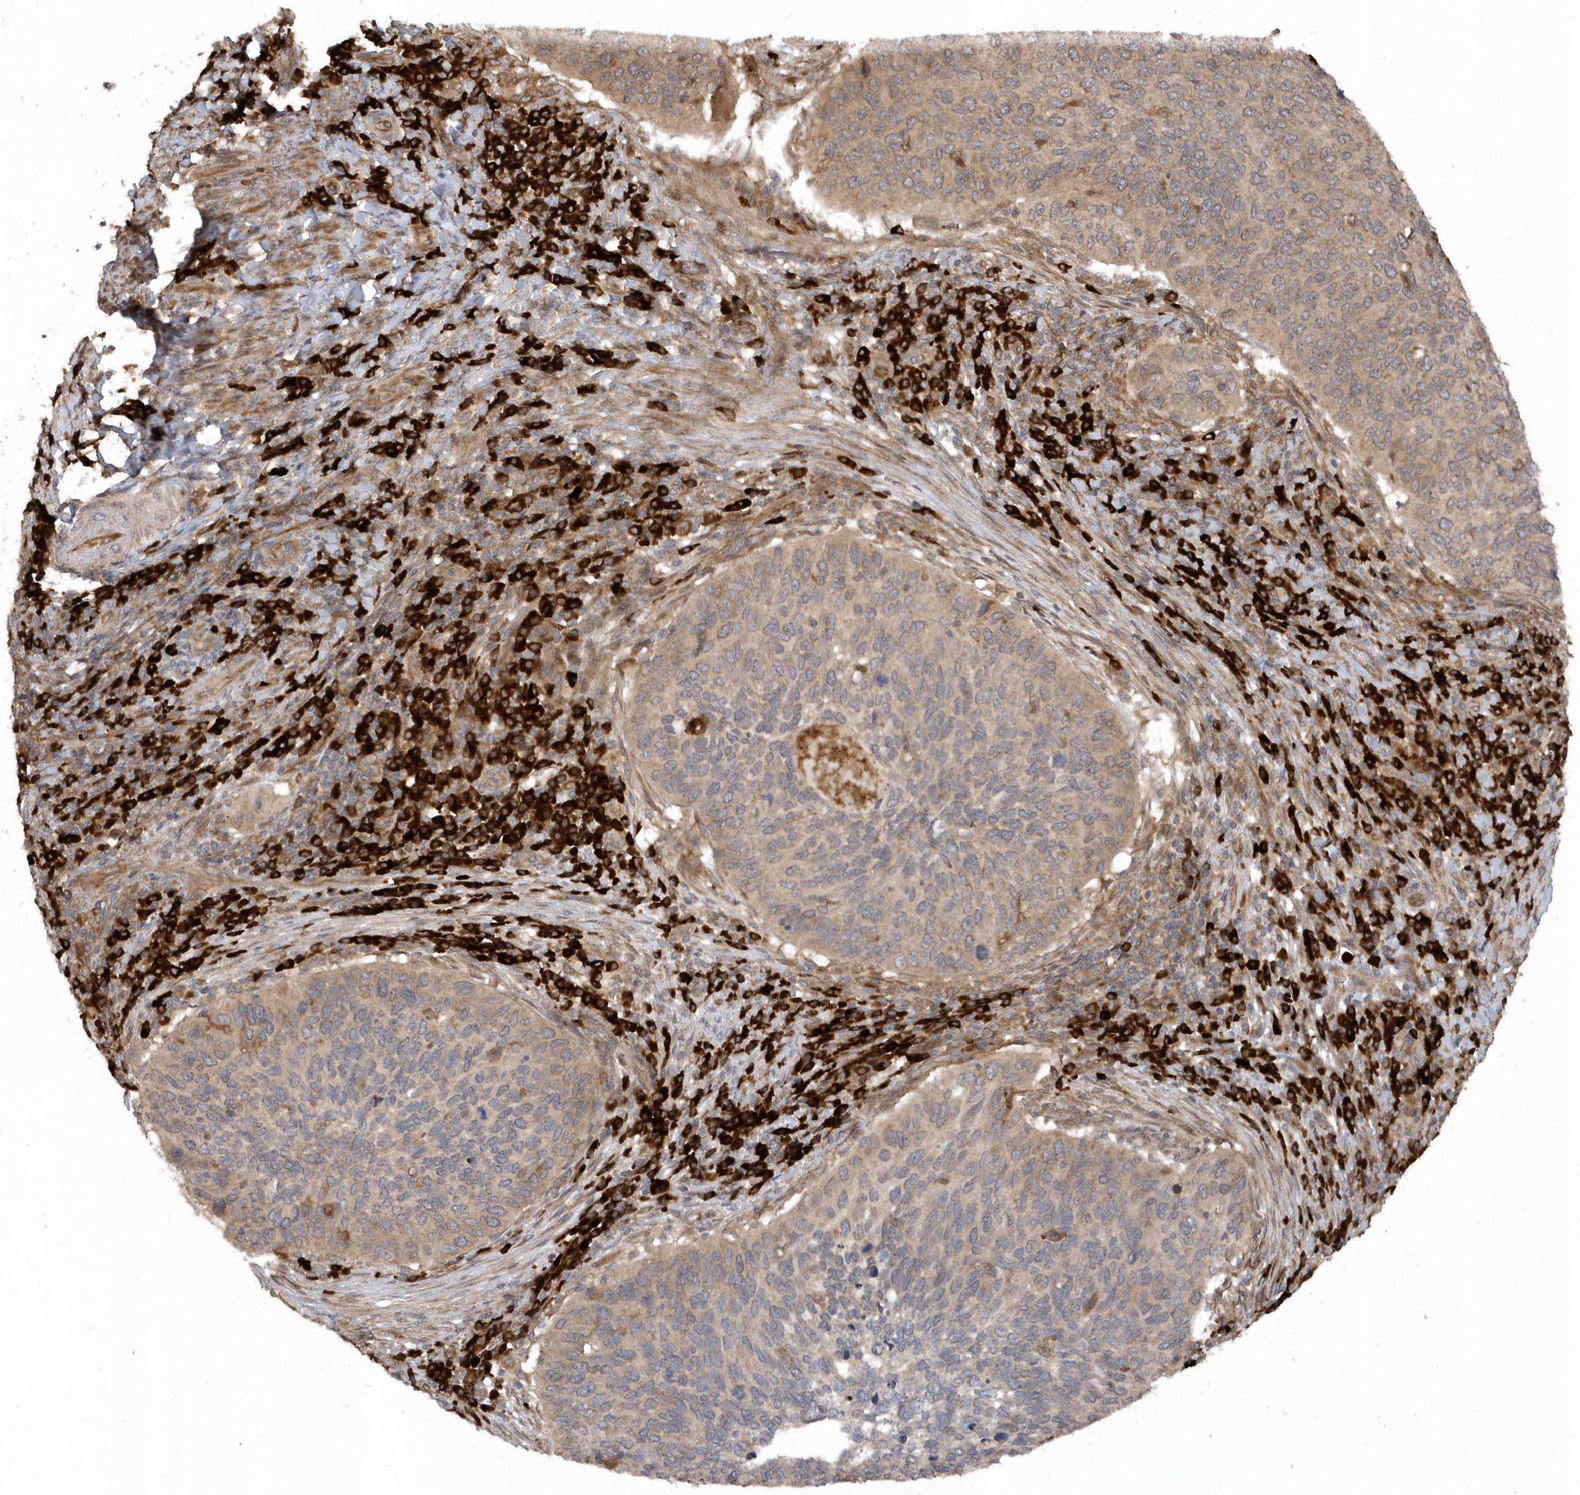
{"staining": {"intensity": "weak", "quantity": "25%-75%", "location": "cytoplasmic/membranous"}, "tissue": "cervical cancer", "cell_type": "Tumor cells", "image_type": "cancer", "snomed": [{"axis": "morphology", "description": "Squamous cell carcinoma, NOS"}, {"axis": "topography", "description": "Cervix"}], "caption": "Weak cytoplasmic/membranous expression for a protein is identified in about 25%-75% of tumor cells of cervical cancer (squamous cell carcinoma) using immunohistochemistry (IHC).", "gene": "HERPUD1", "patient": {"sex": "female", "age": 38}}